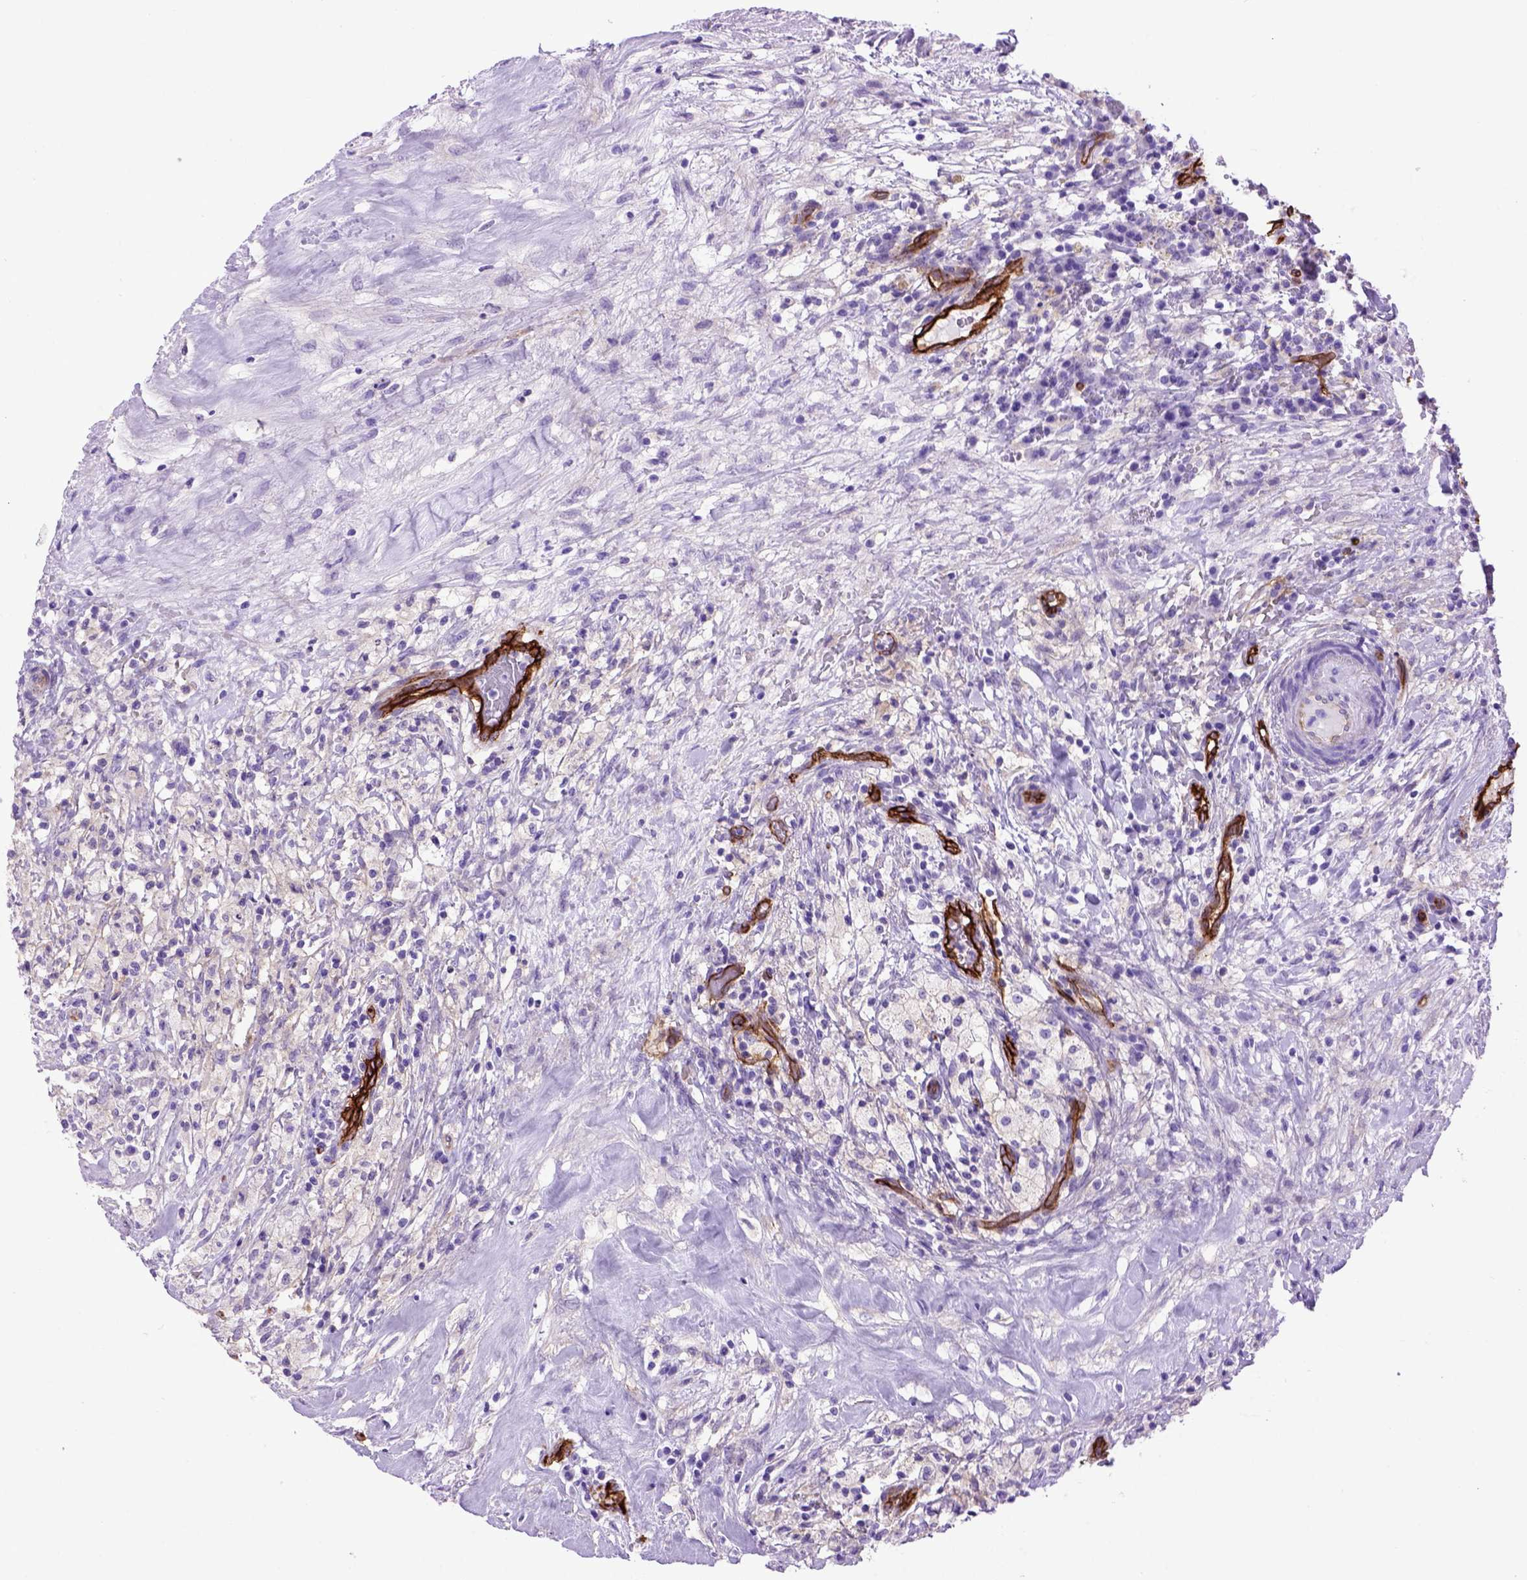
{"staining": {"intensity": "negative", "quantity": "none", "location": "none"}, "tissue": "testis cancer", "cell_type": "Tumor cells", "image_type": "cancer", "snomed": [{"axis": "morphology", "description": "Necrosis, NOS"}, {"axis": "morphology", "description": "Carcinoma, Embryonal, NOS"}, {"axis": "topography", "description": "Testis"}], "caption": "Tumor cells are negative for protein expression in human embryonal carcinoma (testis). (Stains: DAB immunohistochemistry (IHC) with hematoxylin counter stain, Microscopy: brightfield microscopy at high magnification).", "gene": "ENG", "patient": {"sex": "male", "age": 19}}